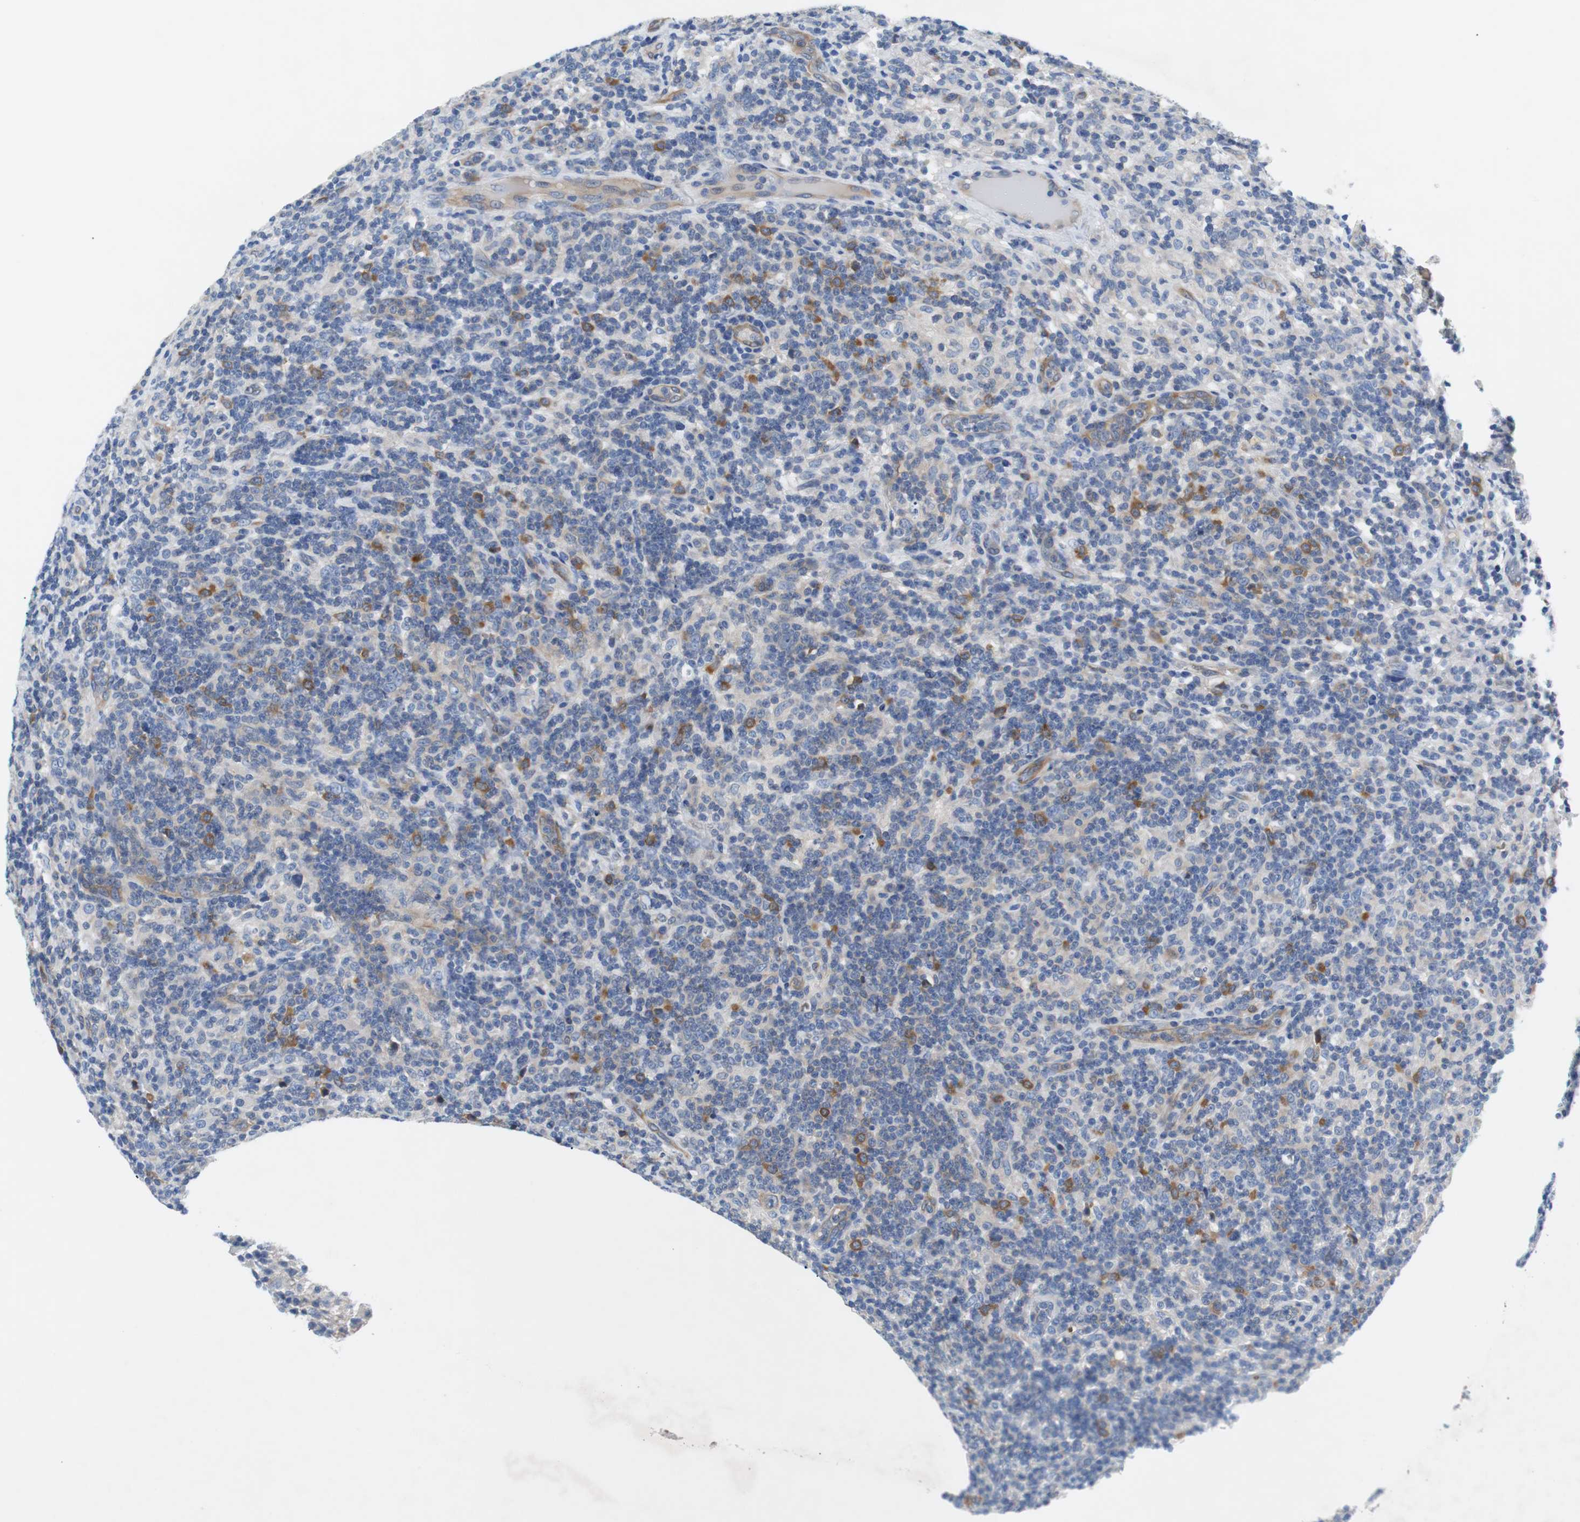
{"staining": {"intensity": "negative", "quantity": "none", "location": "none"}, "tissue": "lymphoma", "cell_type": "Tumor cells", "image_type": "cancer", "snomed": [{"axis": "morphology", "description": "Hodgkin's disease, NOS"}, {"axis": "topography", "description": "Lymph node"}], "caption": "An IHC photomicrograph of Hodgkin's disease is shown. There is no staining in tumor cells of Hodgkin's disease.", "gene": "EEF2K", "patient": {"sex": "male", "age": 70}}